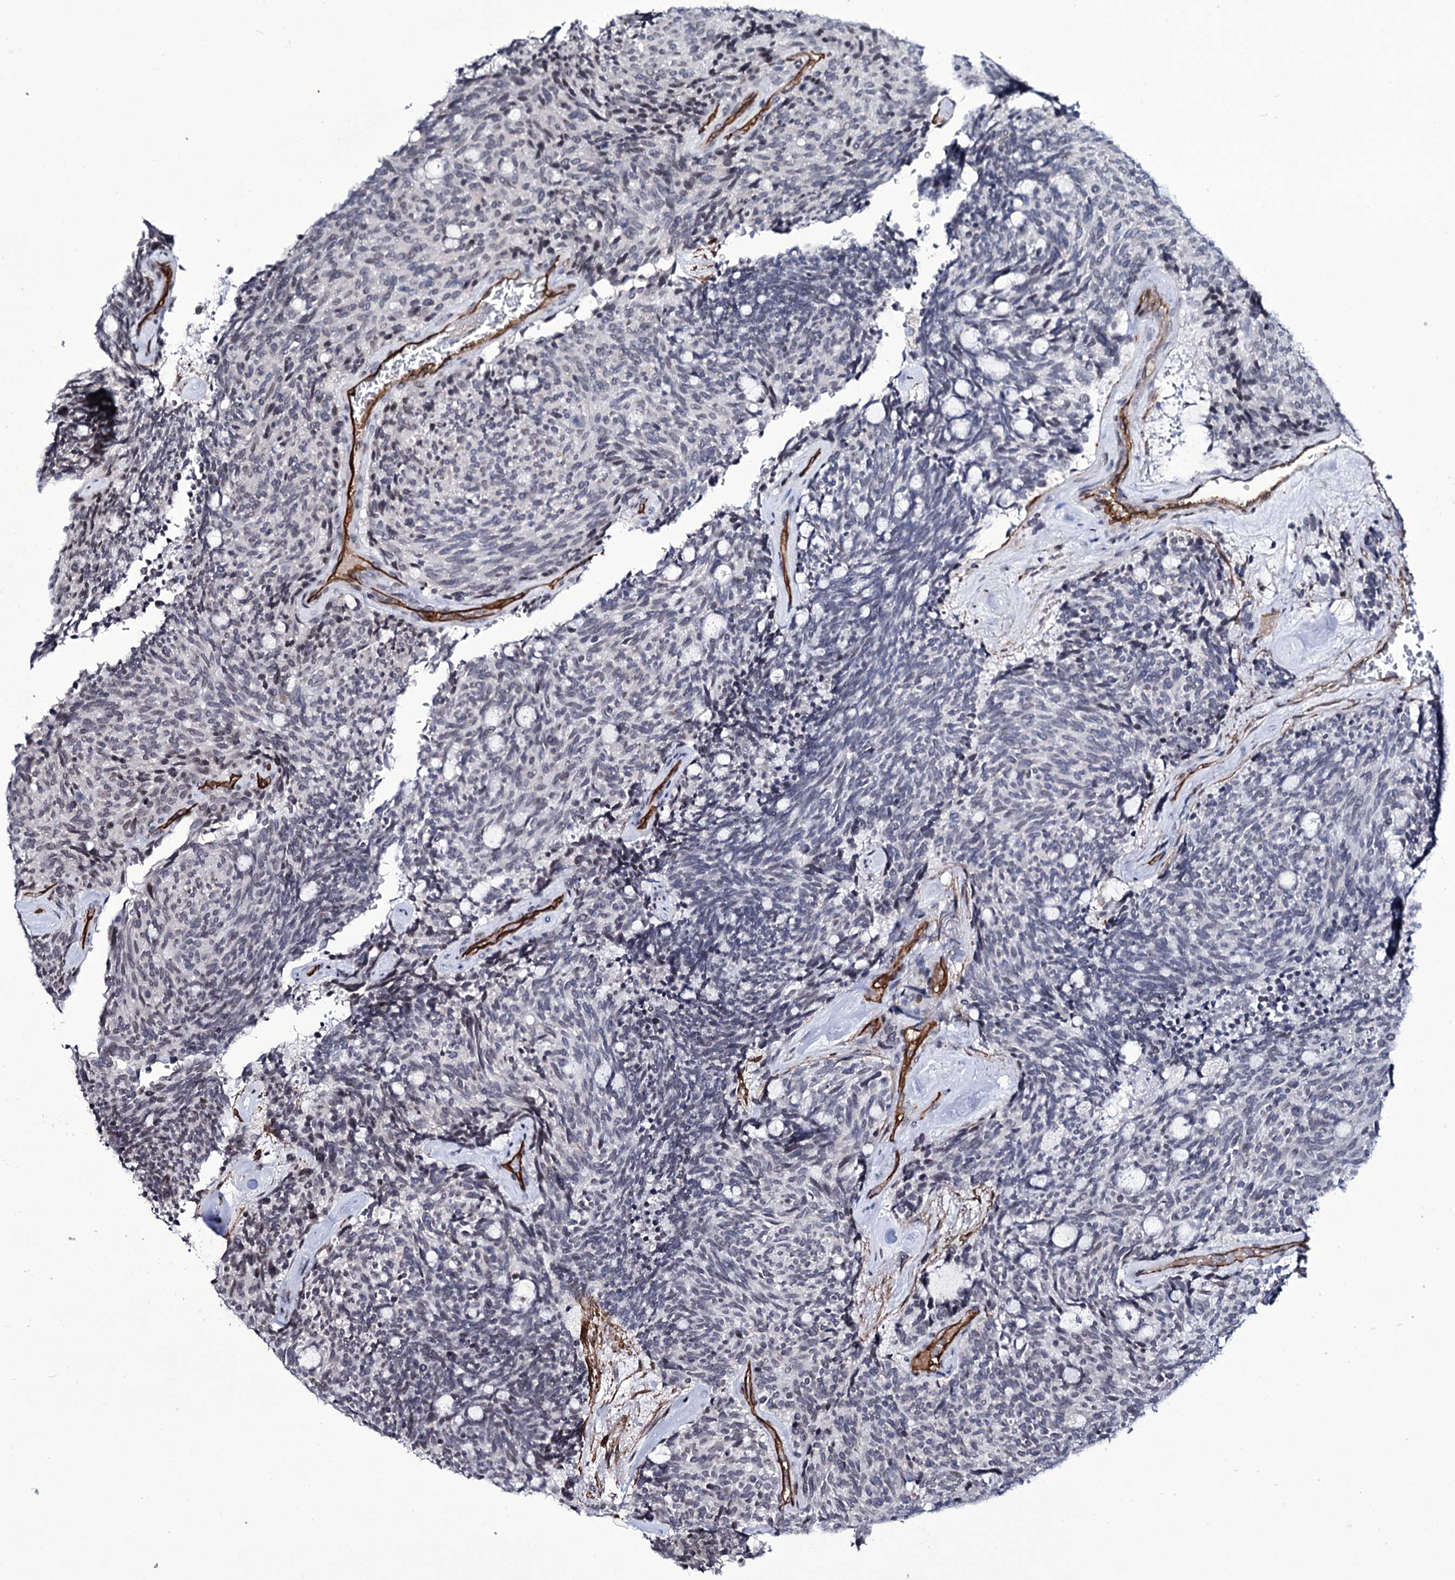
{"staining": {"intensity": "negative", "quantity": "none", "location": "none"}, "tissue": "carcinoid", "cell_type": "Tumor cells", "image_type": "cancer", "snomed": [{"axis": "morphology", "description": "Carcinoid, malignant, NOS"}, {"axis": "topography", "description": "Pancreas"}], "caption": "Photomicrograph shows no protein positivity in tumor cells of malignant carcinoid tissue.", "gene": "ZC3H12C", "patient": {"sex": "female", "age": 54}}